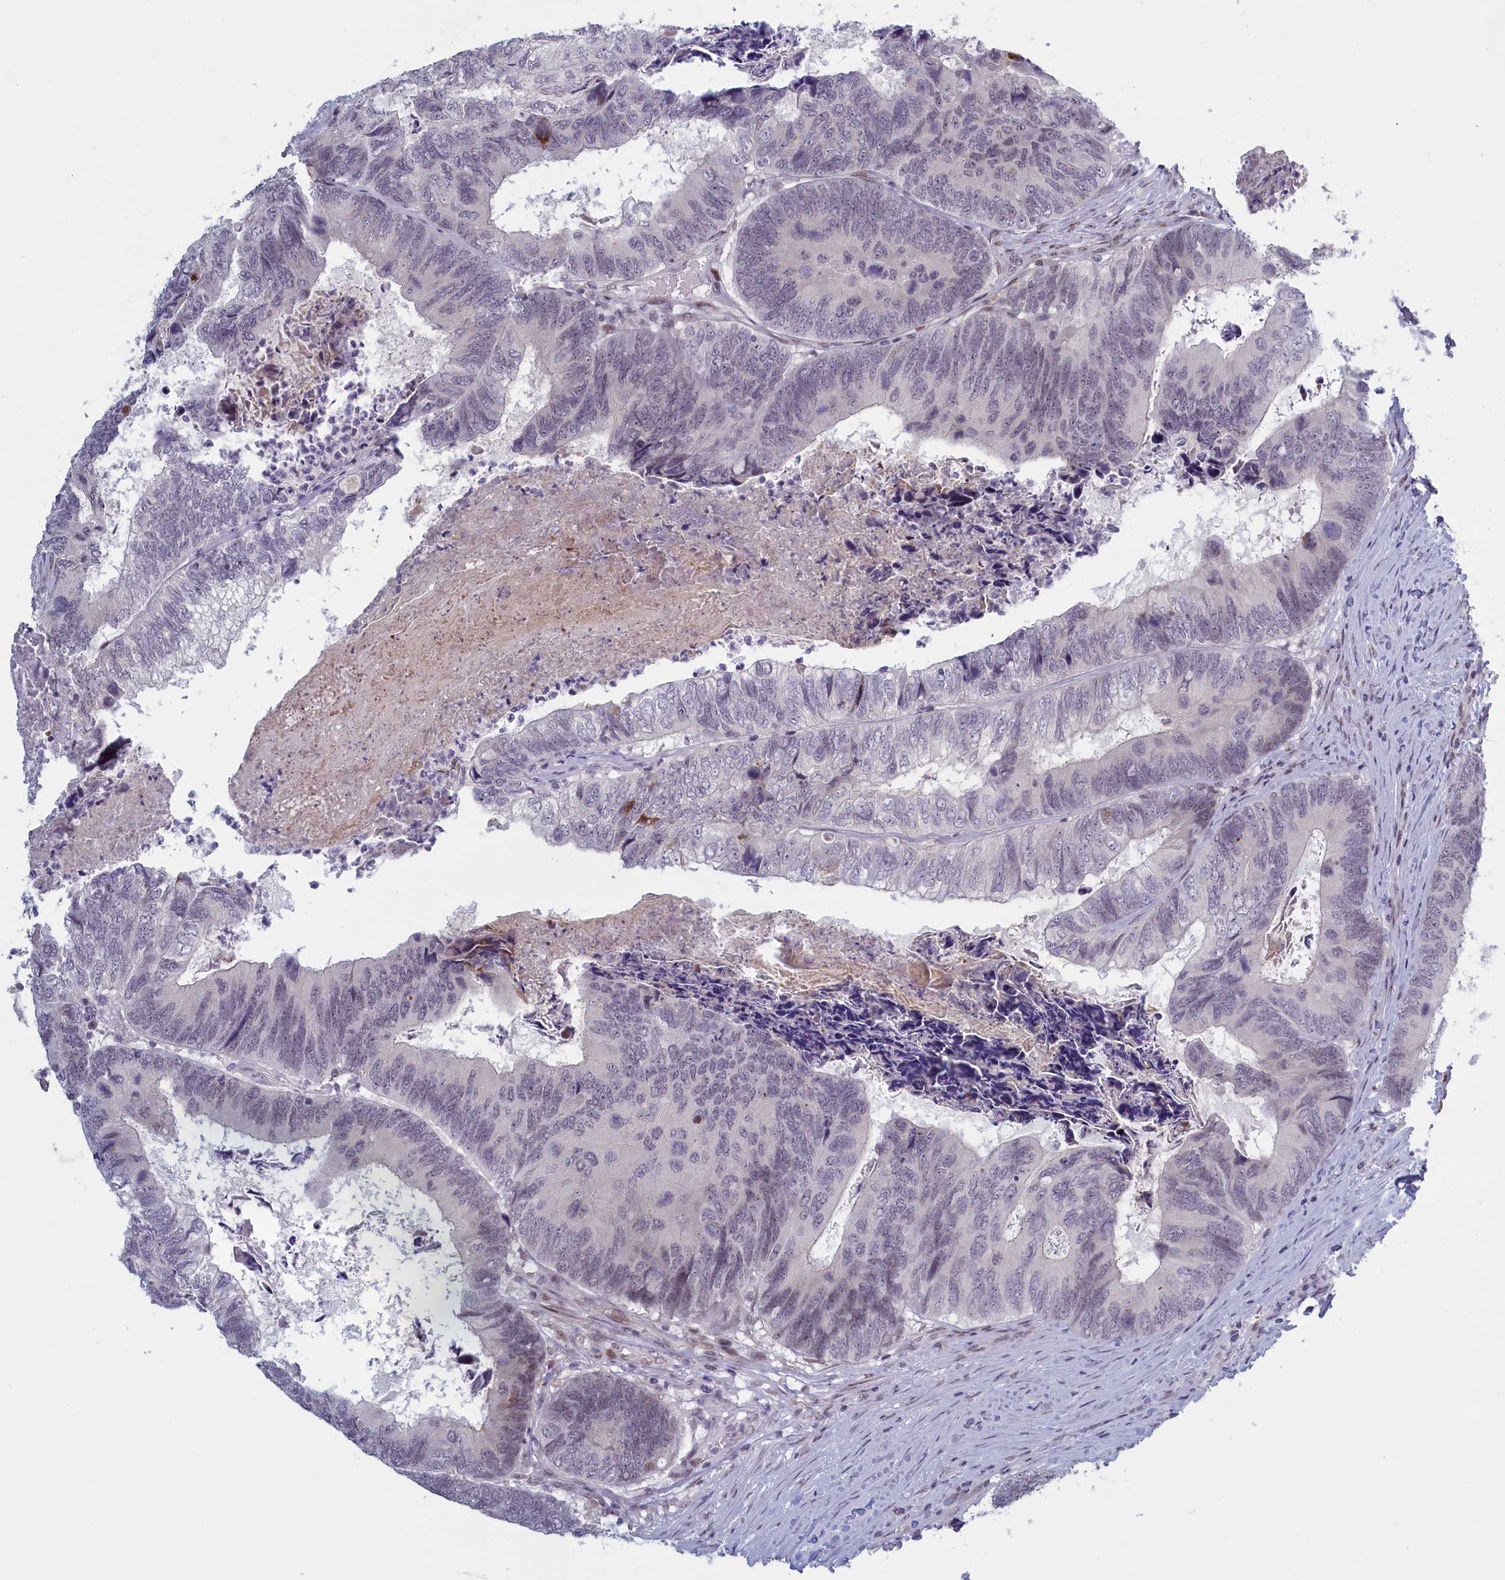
{"staining": {"intensity": "negative", "quantity": "none", "location": "none"}, "tissue": "colorectal cancer", "cell_type": "Tumor cells", "image_type": "cancer", "snomed": [{"axis": "morphology", "description": "Adenocarcinoma, NOS"}, {"axis": "topography", "description": "Colon"}], "caption": "IHC histopathology image of human adenocarcinoma (colorectal) stained for a protein (brown), which exhibits no positivity in tumor cells.", "gene": "ATF7IP2", "patient": {"sex": "female", "age": 67}}